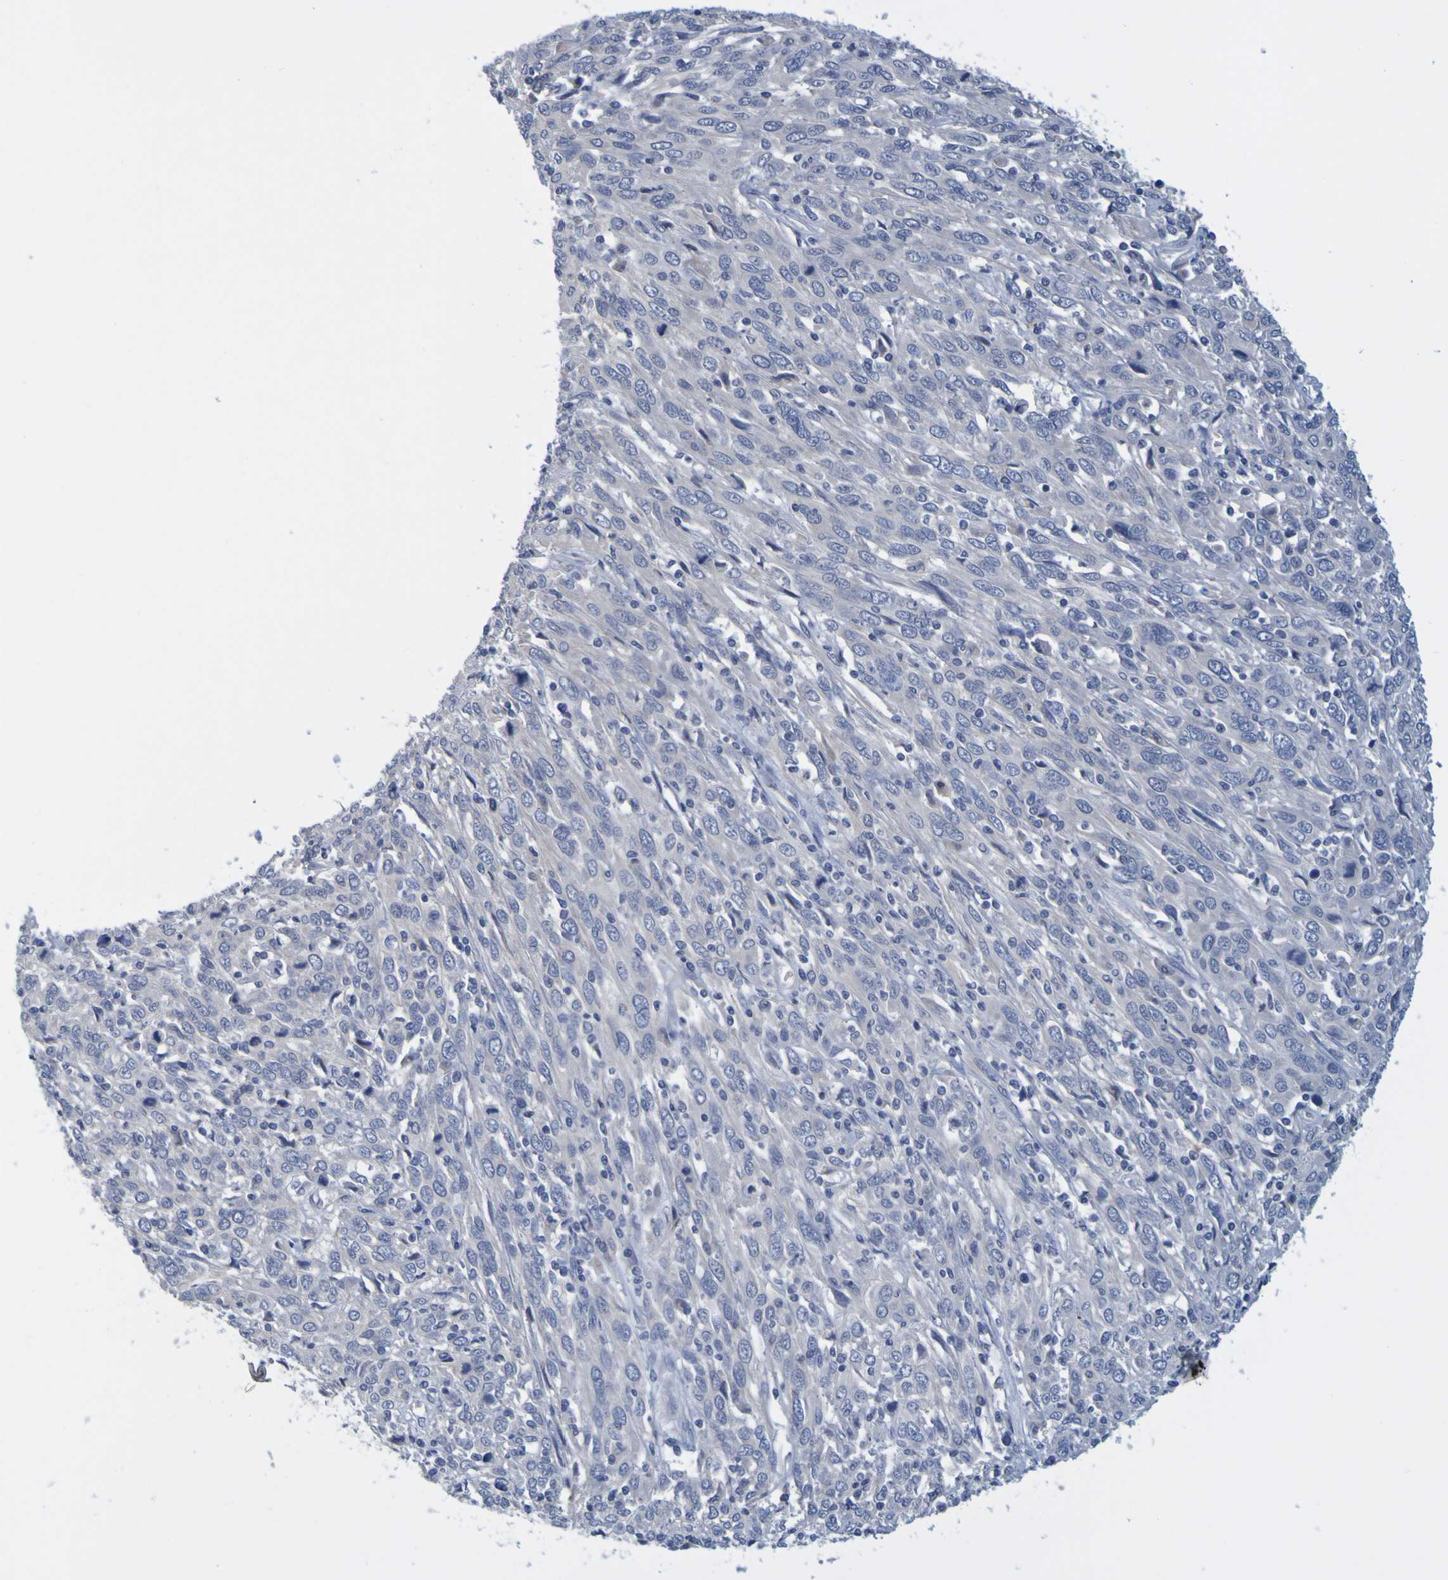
{"staining": {"intensity": "negative", "quantity": "none", "location": "none"}, "tissue": "cervical cancer", "cell_type": "Tumor cells", "image_type": "cancer", "snomed": [{"axis": "morphology", "description": "Squamous cell carcinoma, NOS"}, {"axis": "topography", "description": "Cervix"}], "caption": "A micrograph of human cervical squamous cell carcinoma is negative for staining in tumor cells.", "gene": "ENDOU", "patient": {"sex": "female", "age": 46}}